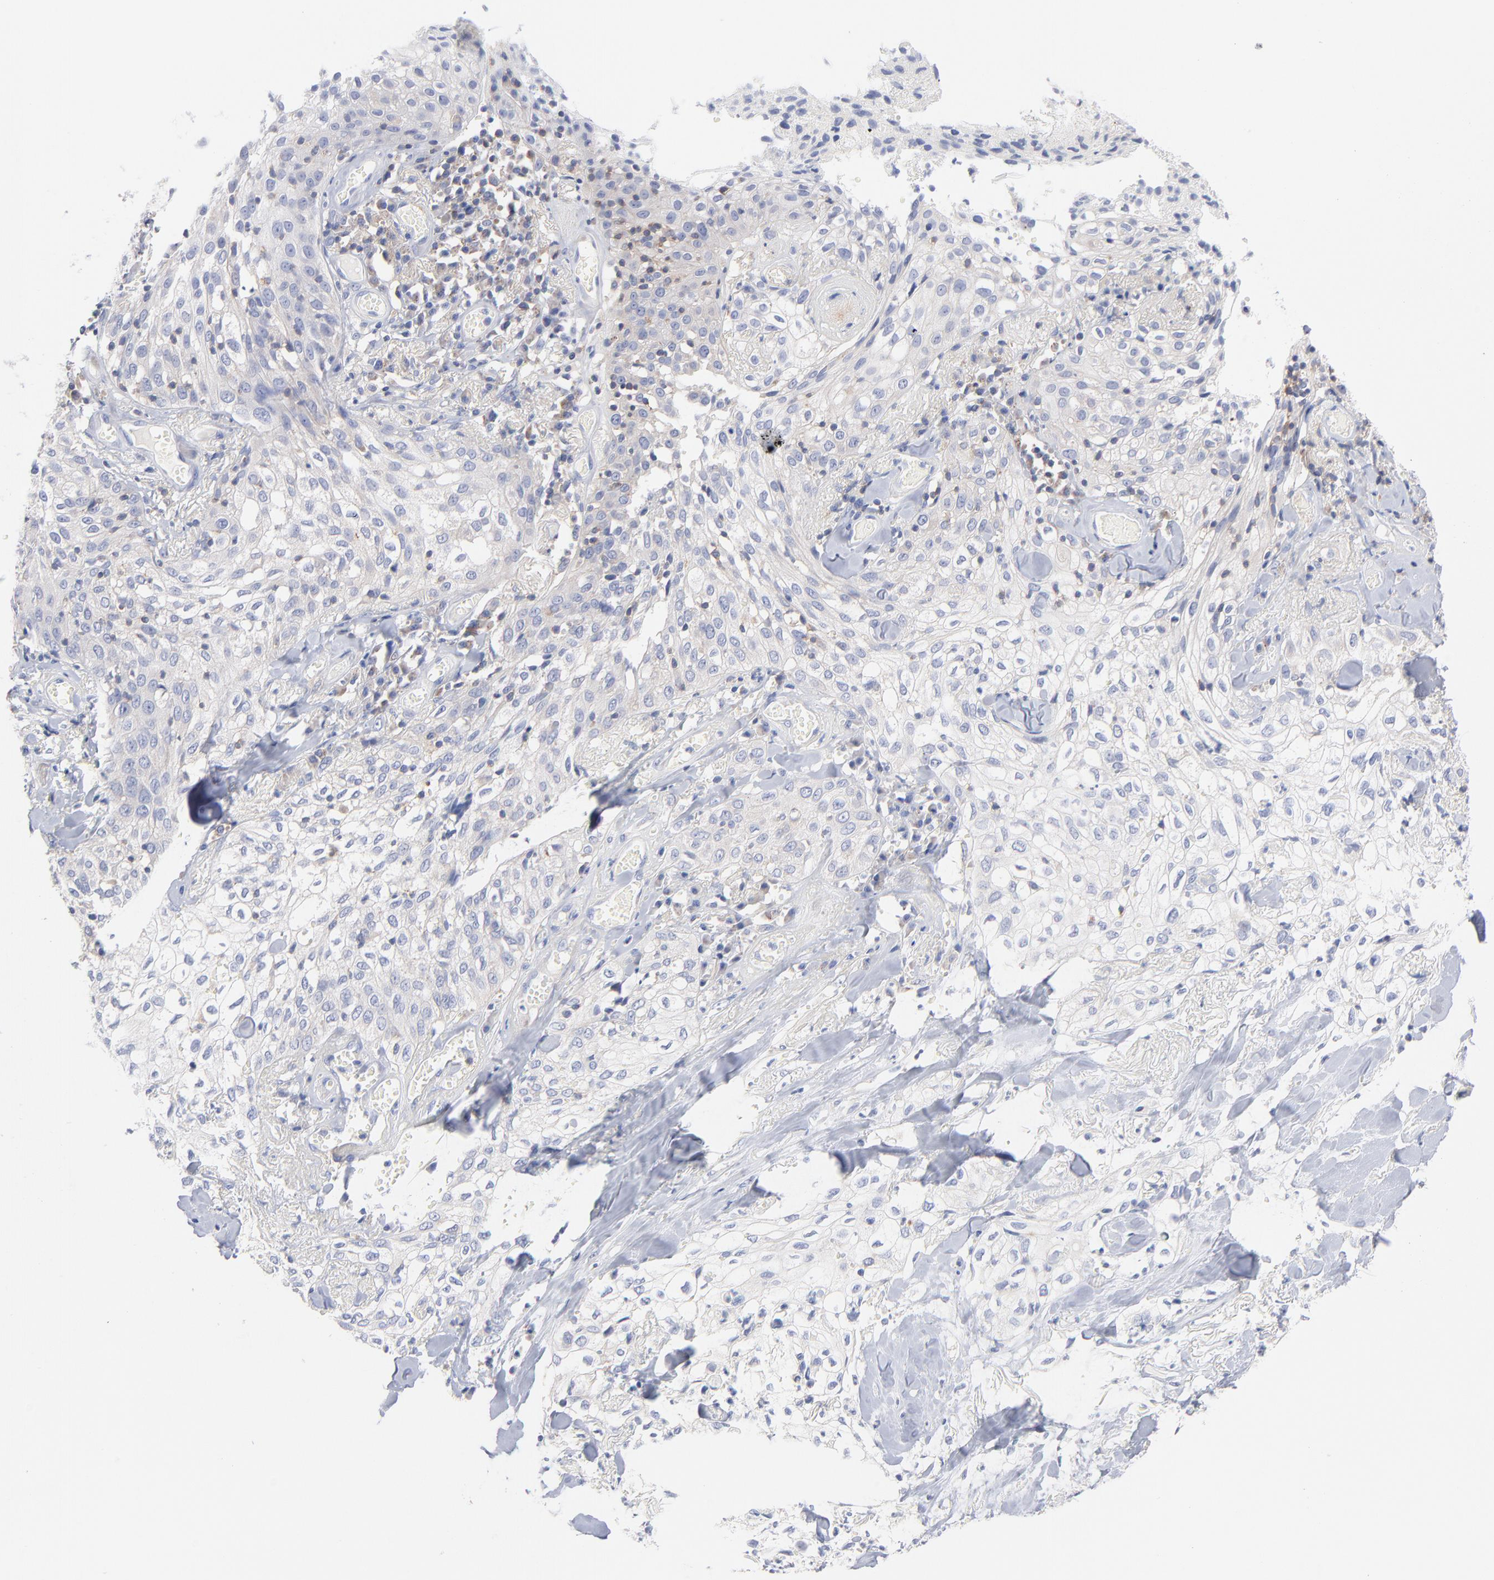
{"staining": {"intensity": "negative", "quantity": "none", "location": "none"}, "tissue": "skin cancer", "cell_type": "Tumor cells", "image_type": "cancer", "snomed": [{"axis": "morphology", "description": "Squamous cell carcinoma, NOS"}, {"axis": "topography", "description": "Skin"}], "caption": "This is an IHC image of human skin squamous cell carcinoma. There is no positivity in tumor cells.", "gene": "SEPTIN6", "patient": {"sex": "male", "age": 65}}